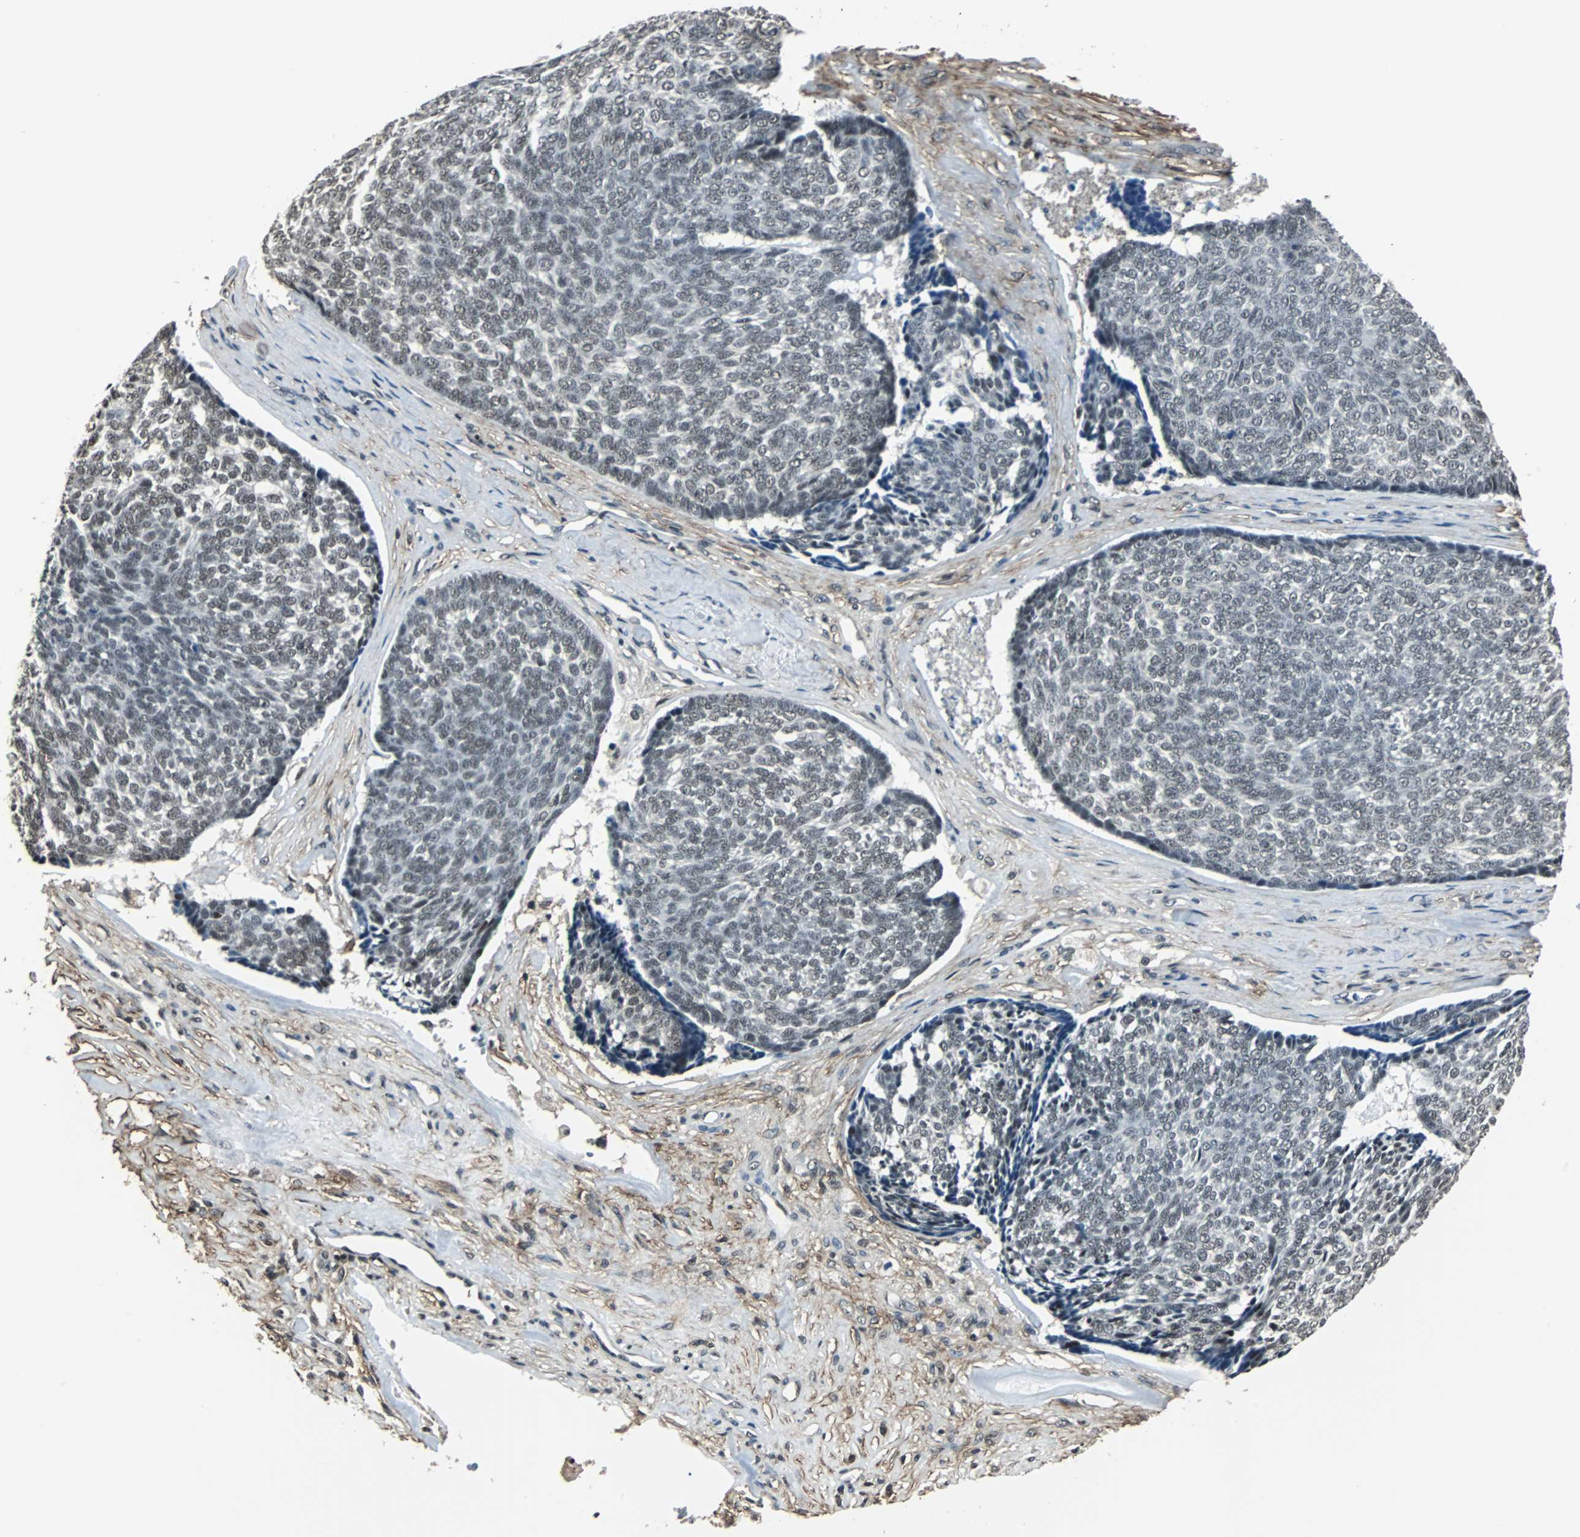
{"staining": {"intensity": "weak", "quantity": "25%-75%", "location": "nuclear"}, "tissue": "skin cancer", "cell_type": "Tumor cells", "image_type": "cancer", "snomed": [{"axis": "morphology", "description": "Basal cell carcinoma"}, {"axis": "topography", "description": "Skin"}], "caption": "An image showing weak nuclear expression in about 25%-75% of tumor cells in skin cancer (basal cell carcinoma), as visualized by brown immunohistochemical staining.", "gene": "MKX", "patient": {"sex": "male", "age": 84}}